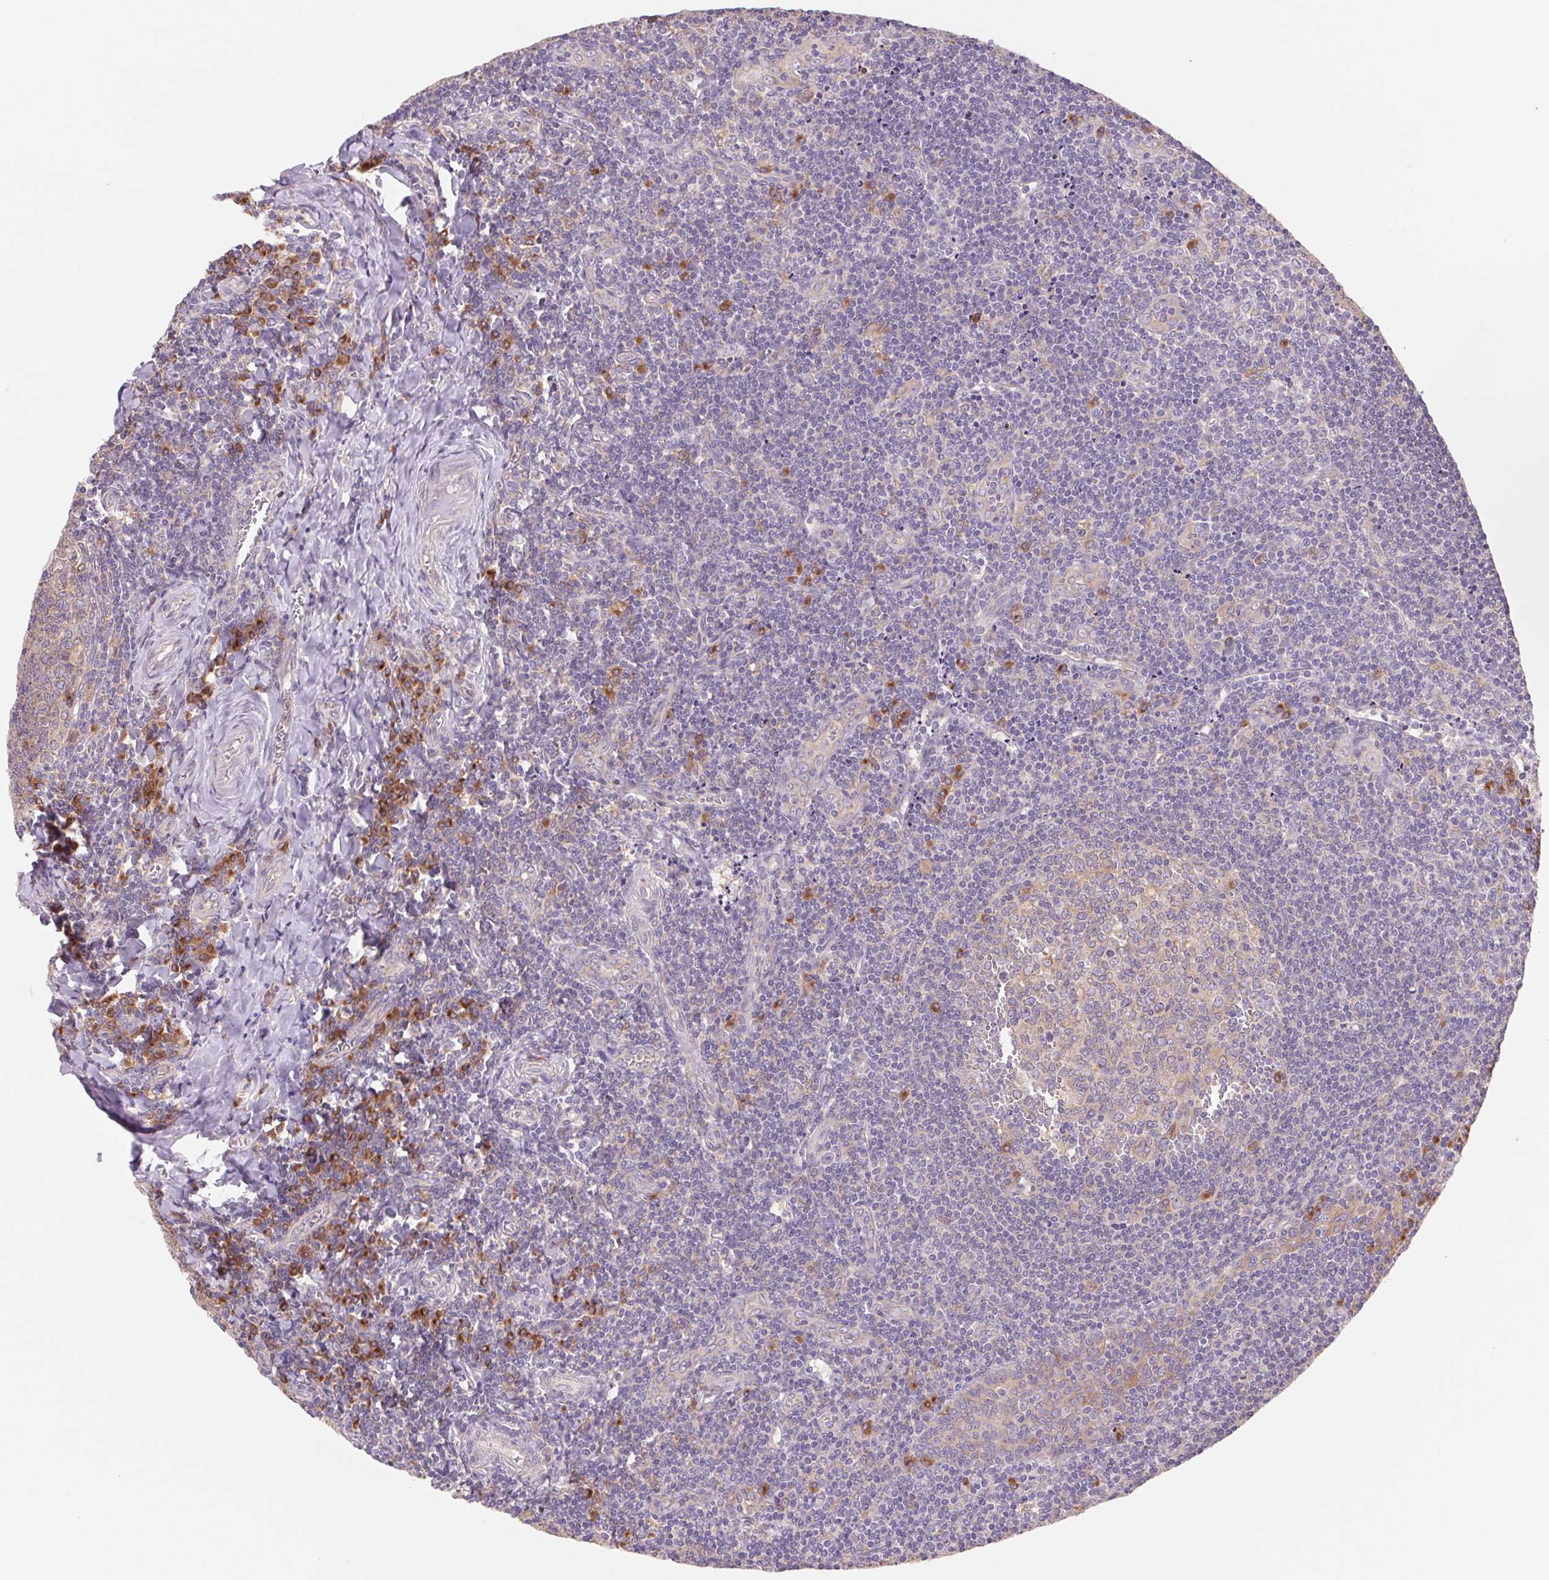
{"staining": {"intensity": "weak", "quantity": "<25%", "location": "cytoplasmic/membranous"}, "tissue": "tonsil", "cell_type": "Germinal center cells", "image_type": "normal", "snomed": [{"axis": "morphology", "description": "Normal tissue, NOS"}, {"axis": "morphology", "description": "Inflammation, NOS"}, {"axis": "topography", "description": "Tonsil"}], "caption": "Histopathology image shows no significant protein positivity in germinal center cells of normal tonsil. (DAB immunohistochemistry, high magnification).", "gene": "RAB1A", "patient": {"sex": "female", "age": 31}}